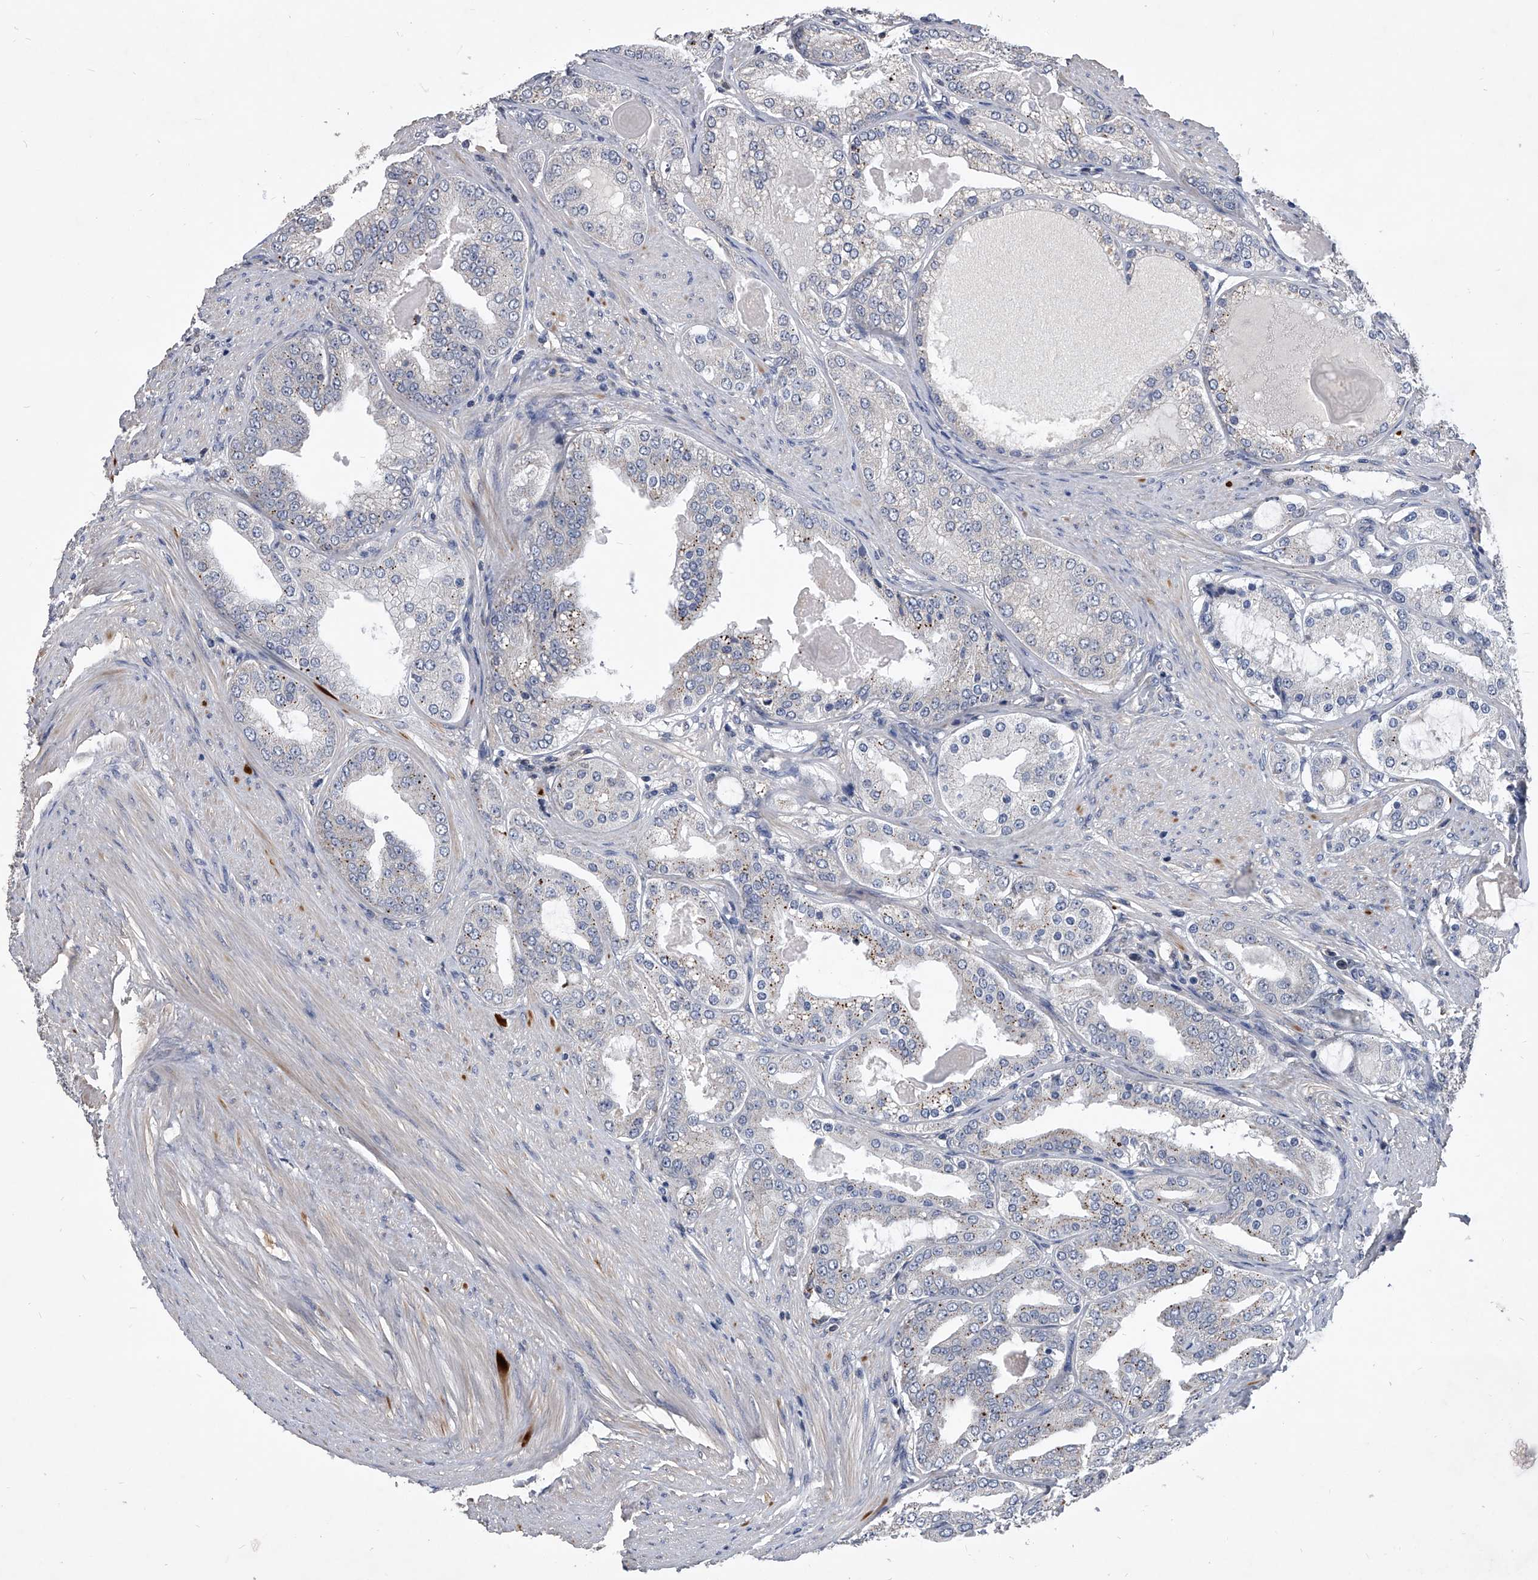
{"staining": {"intensity": "negative", "quantity": "none", "location": "none"}, "tissue": "prostate cancer", "cell_type": "Tumor cells", "image_type": "cancer", "snomed": [{"axis": "morphology", "description": "Adenocarcinoma, High grade"}, {"axis": "topography", "description": "Prostate"}], "caption": "The image displays no staining of tumor cells in prostate adenocarcinoma (high-grade).", "gene": "MAP4K3", "patient": {"sex": "male", "age": 60}}